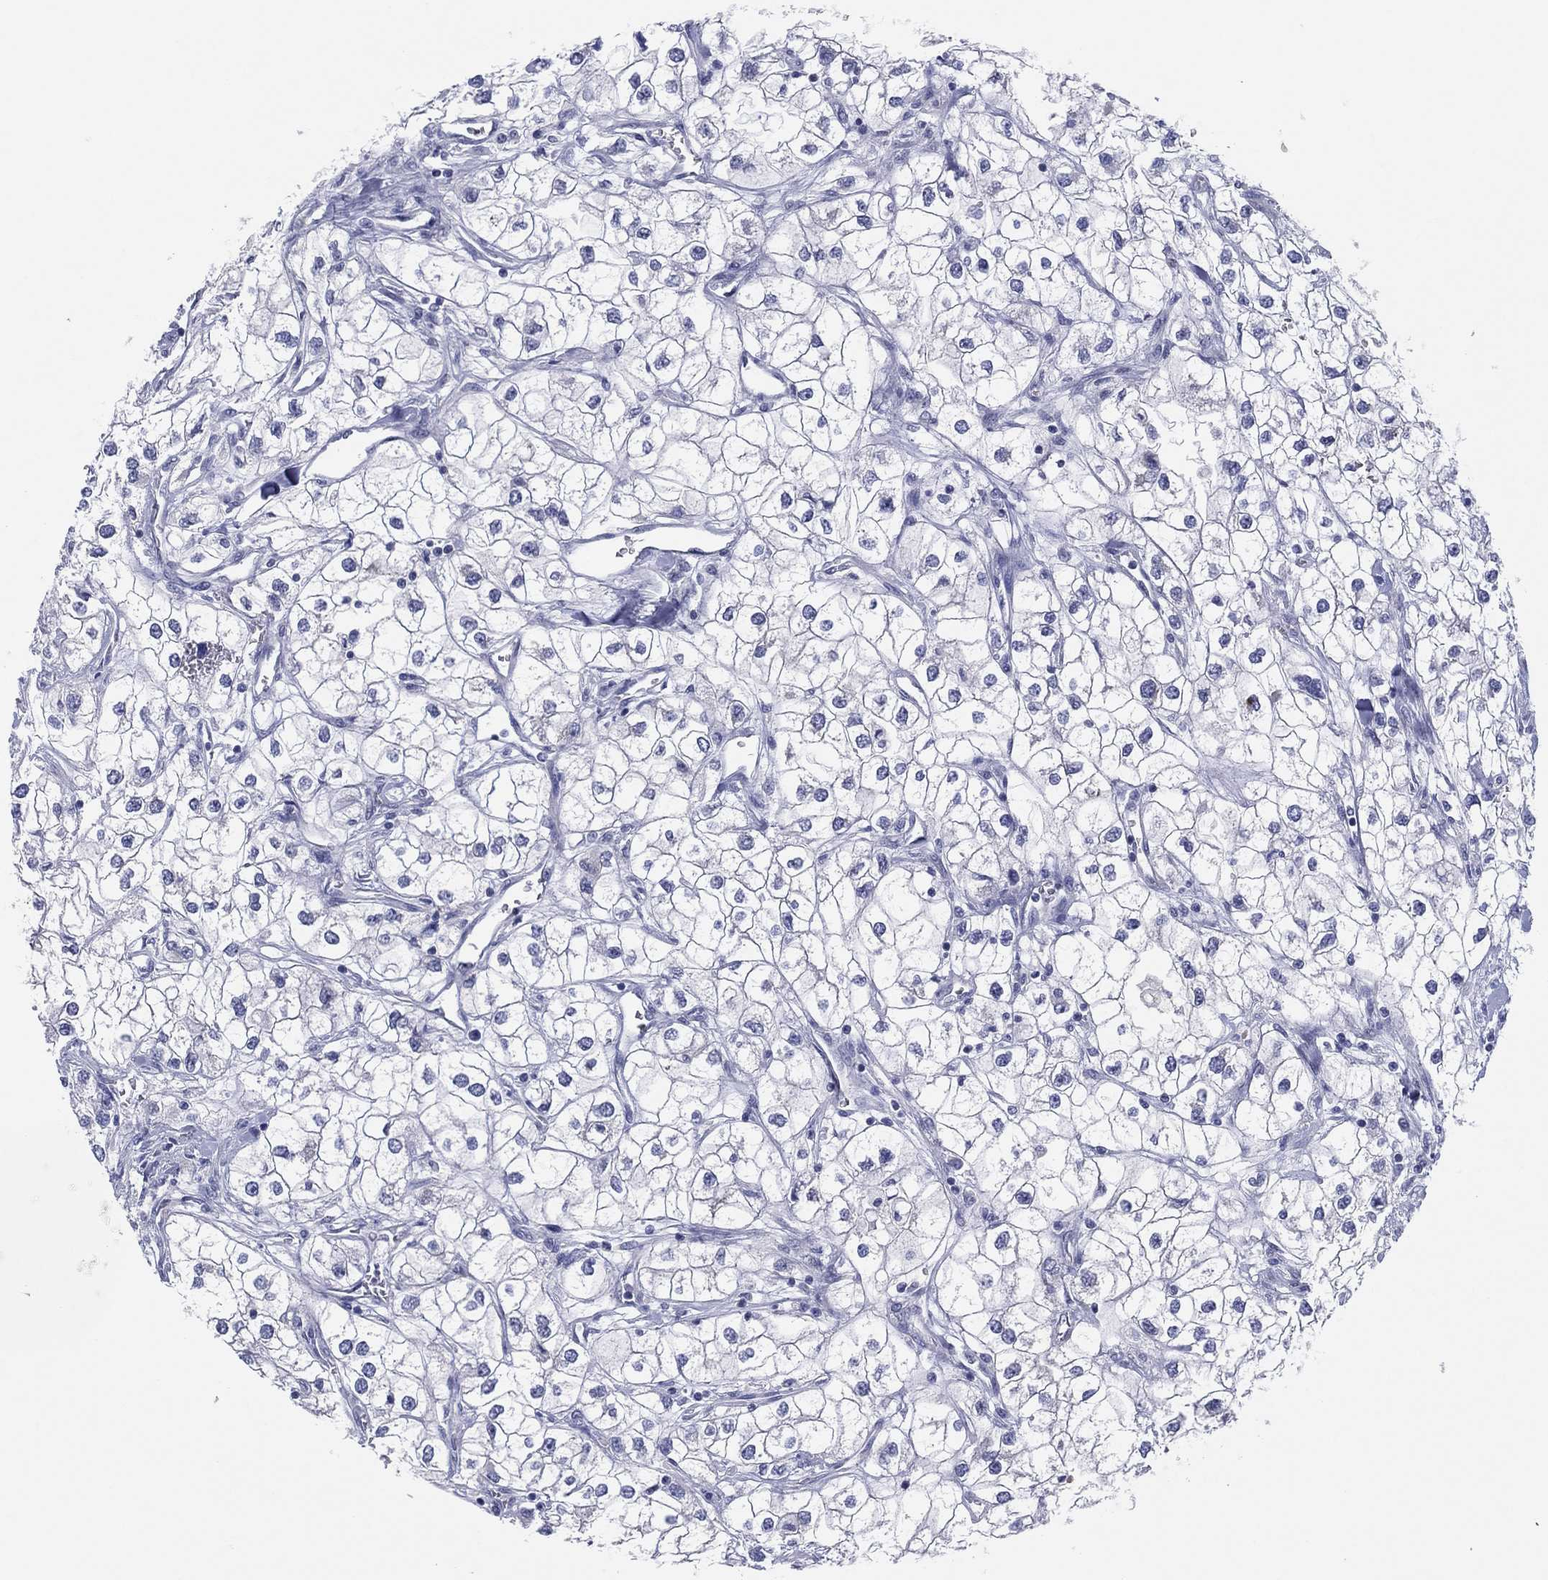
{"staining": {"intensity": "negative", "quantity": "none", "location": "none"}, "tissue": "renal cancer", "cell_type": "Tumor cells", "image_type": "cancer", "snomed": [{"axis": "morphology", "description": "Adenocarcinoma, NOS"}, {"axis": "topography", "description": "Kidney"}], "caption": "Tumor cells are negative for brown protein staining in renal cancer.", "gene": "HEATR4", "patient": {"sex": "male", "age": 59}}